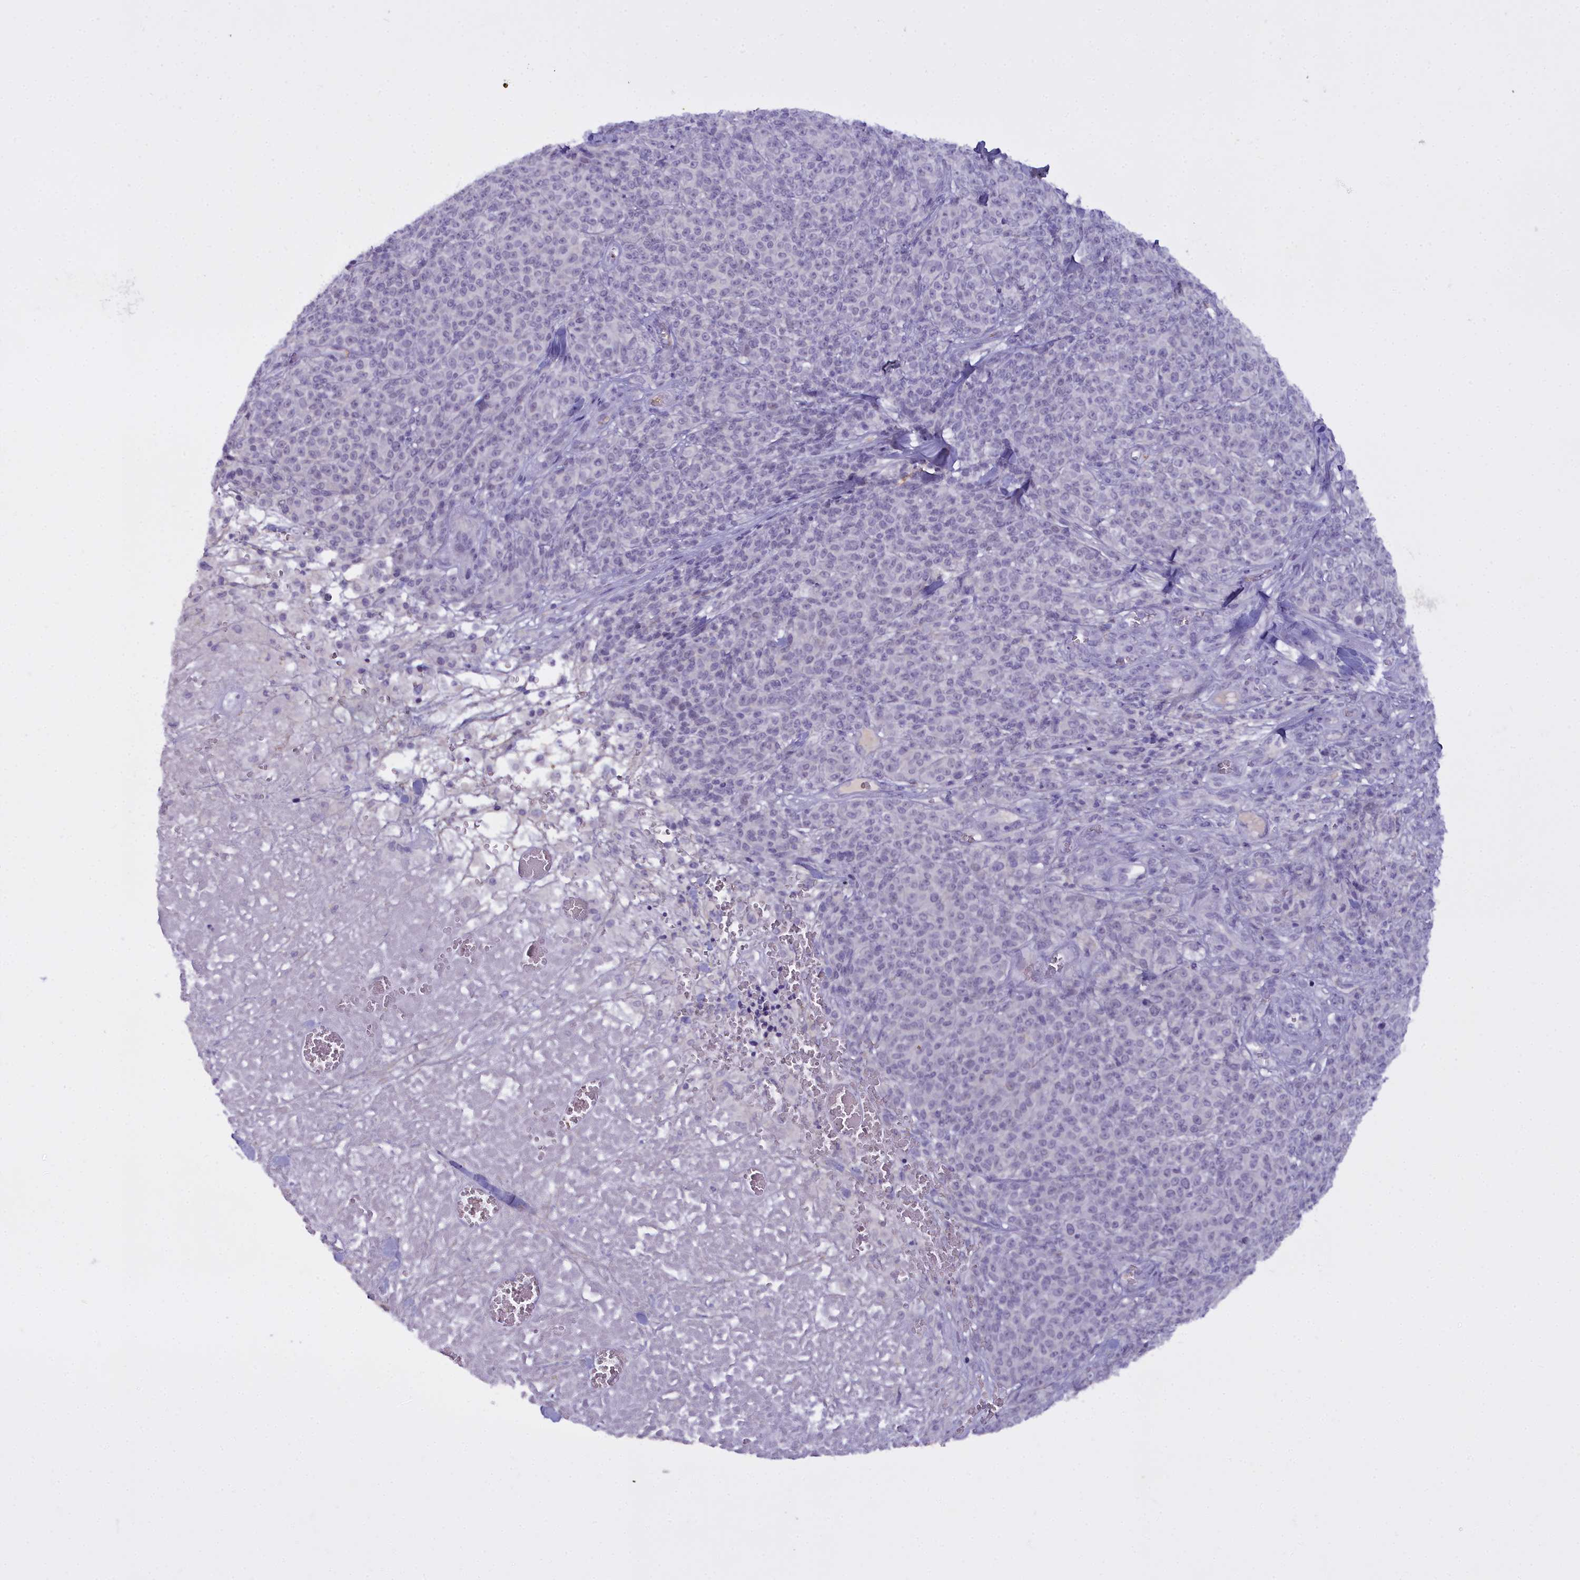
{"staining": {"intensity": "negative", "quantity": "none", "location": "none"}, "tissue": "melanoma", "cell_type": "Tumor cells", "image_type": "cancer", "snomed": [{"axis": "morphology", "description": "Normal tissue, NOS"}, {"axis": "morphology", "description": "Malignant melanoma, NOS"}, {"axis": "topography", "description": "Skin"}], "caption": "IHC of human malignant melanoma displays no staining in tumor cells.", "gene": "OSTN", "patient": {"sex": "female", "age": 34}}